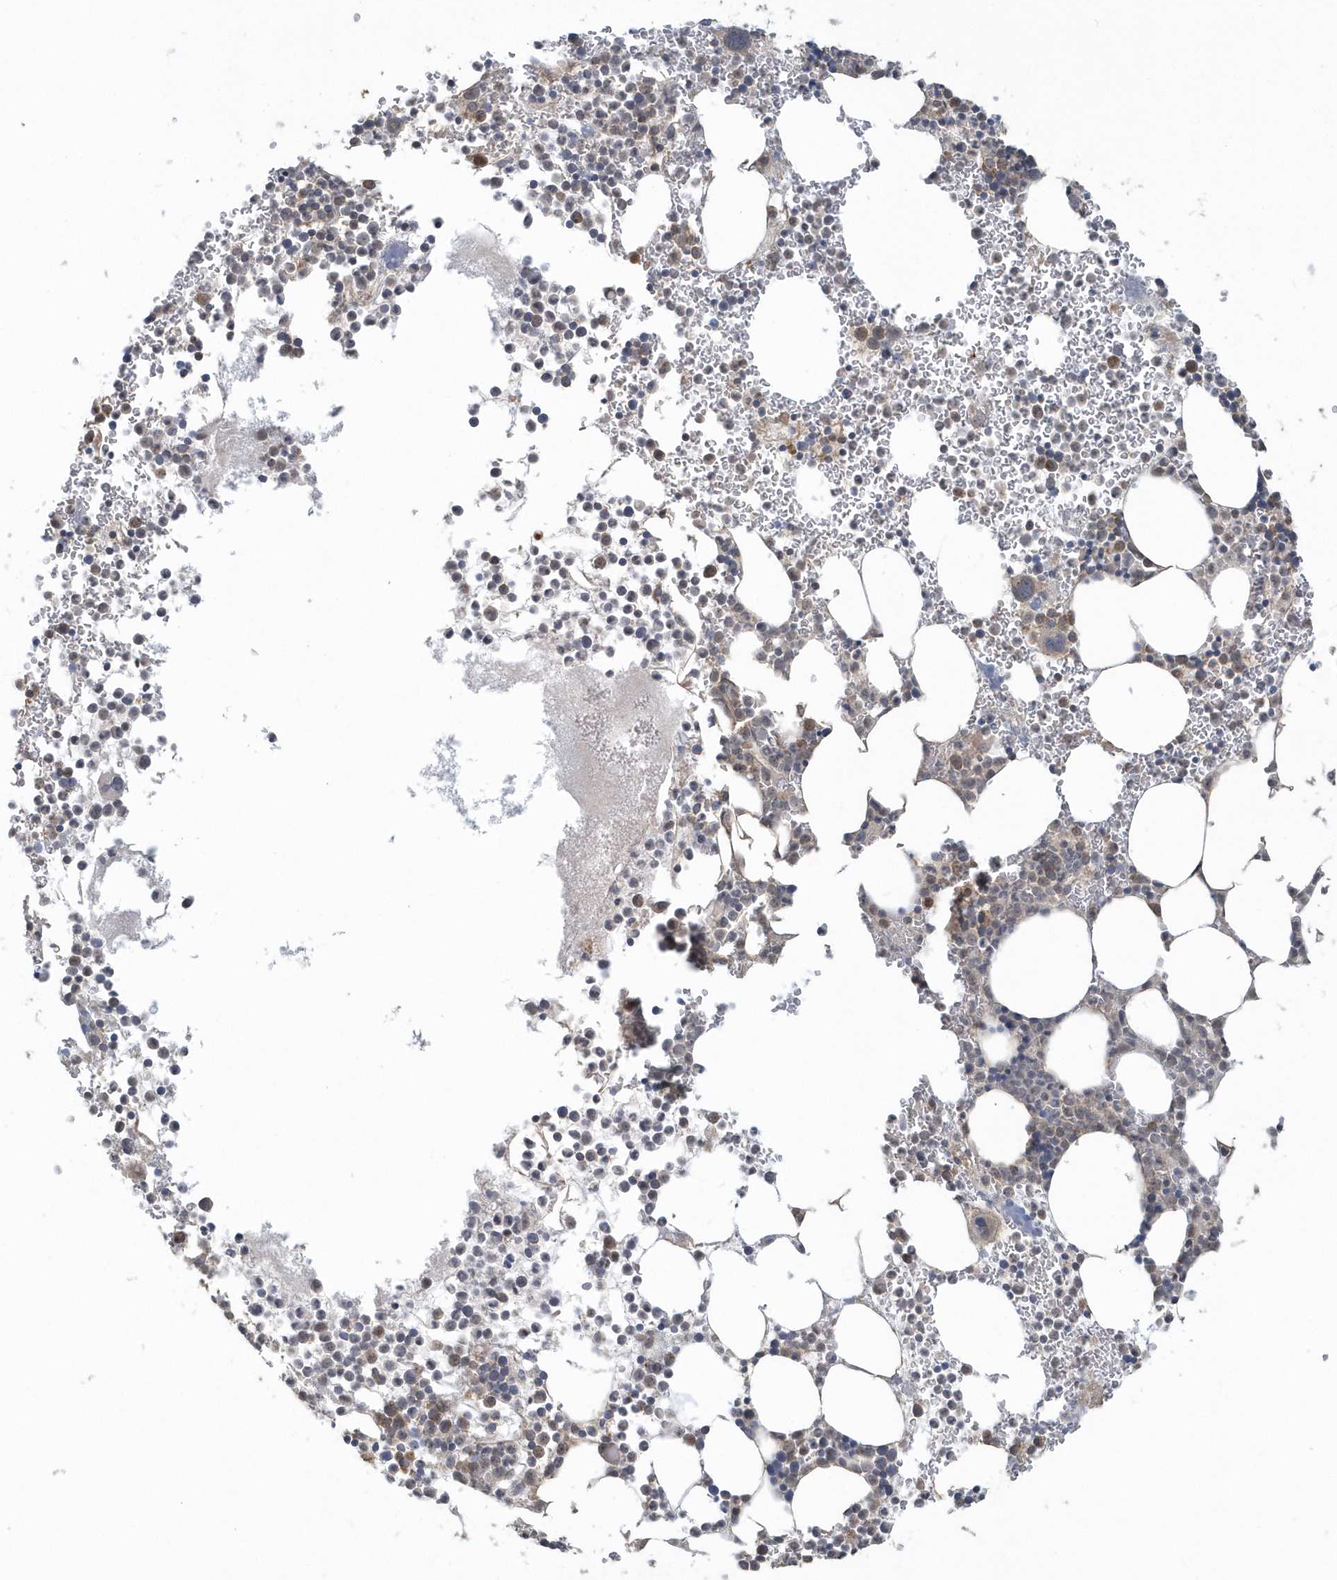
{"staining": {"intensity": "moderate", "quantity": "<25%", "location": "cytoplasmic/membranous"}, "tissue": "bone marrow", "cell_type": "Hematopoietic cells", "image_type": "normal", "snomed": [{"axis": "morphology", "description": "Normal tissue, NOS"}, {"axis": "topography", "description": "Bone marrow"}], "caption": "Hematopoietic cells show low levels of moderate cytoplasmic/membranous staining in about <25% of cells in unremarkable bone marrow. The protein is shown in brown color, while the nuclei are stained blue.", "gene": "THG1L", "patient": {"sex": "female", "age": 78}}